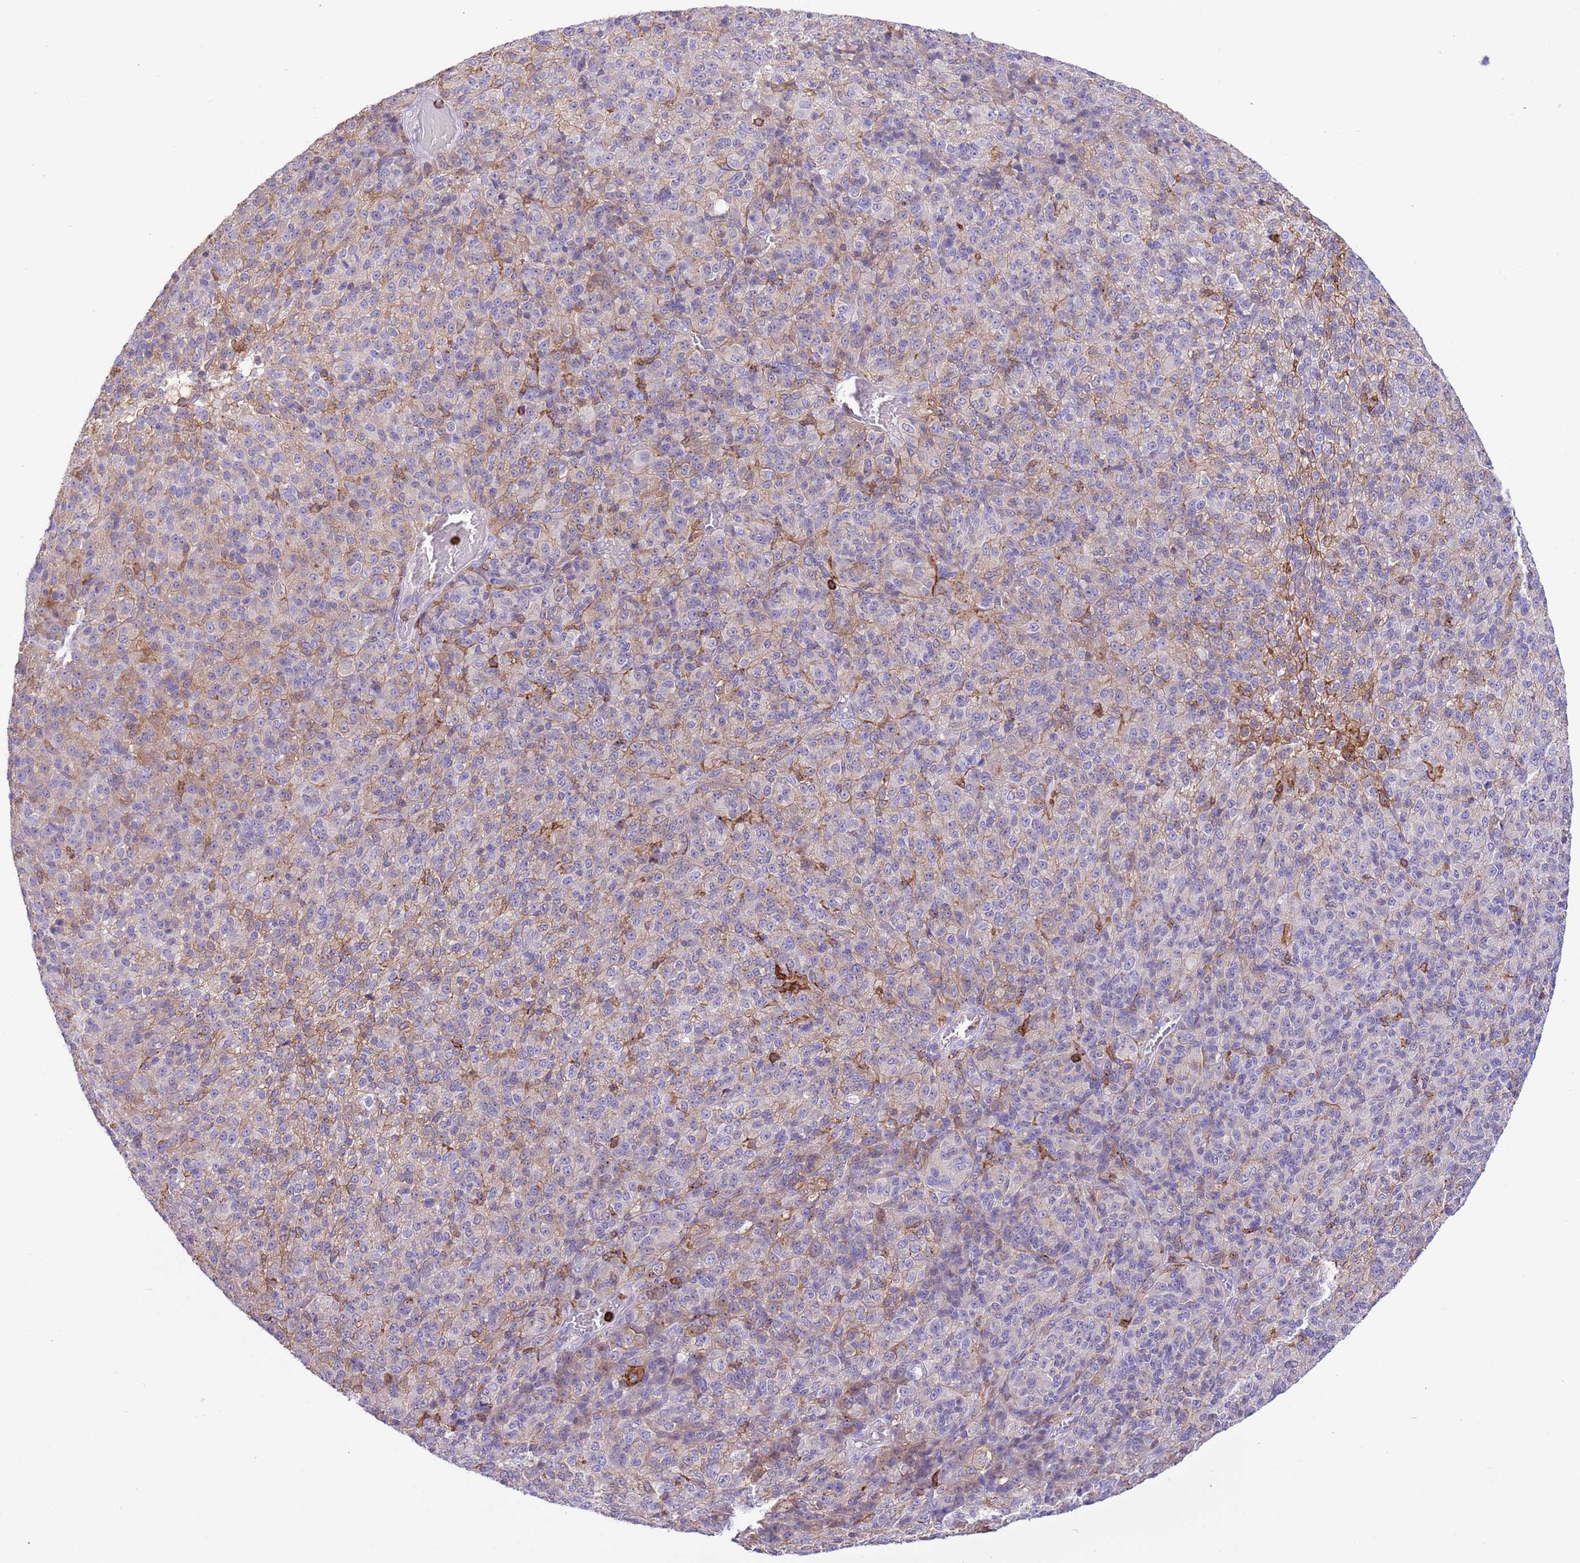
{"staining": {"intensity": "weak", "quantity": "<25%", "location": "cytoplasmic/membranous"}, "tissue": "melanoma", "cell_type": "Tumor cells", "image_type": "cancer", "snomed": [{"axis": "morphology", "description": "Malignant melanoma, Metastatic site"}, {"axis": "topography", "description": "Brain"}], "caption": "An immunohistochemistry image of malignant melanoma (metastatic site) is shown. There is no staining in tumor cells of malignant melanoma (metastatic site).", "gene": "EFHD2", "patient": {"sex": "female", "age": 56}}